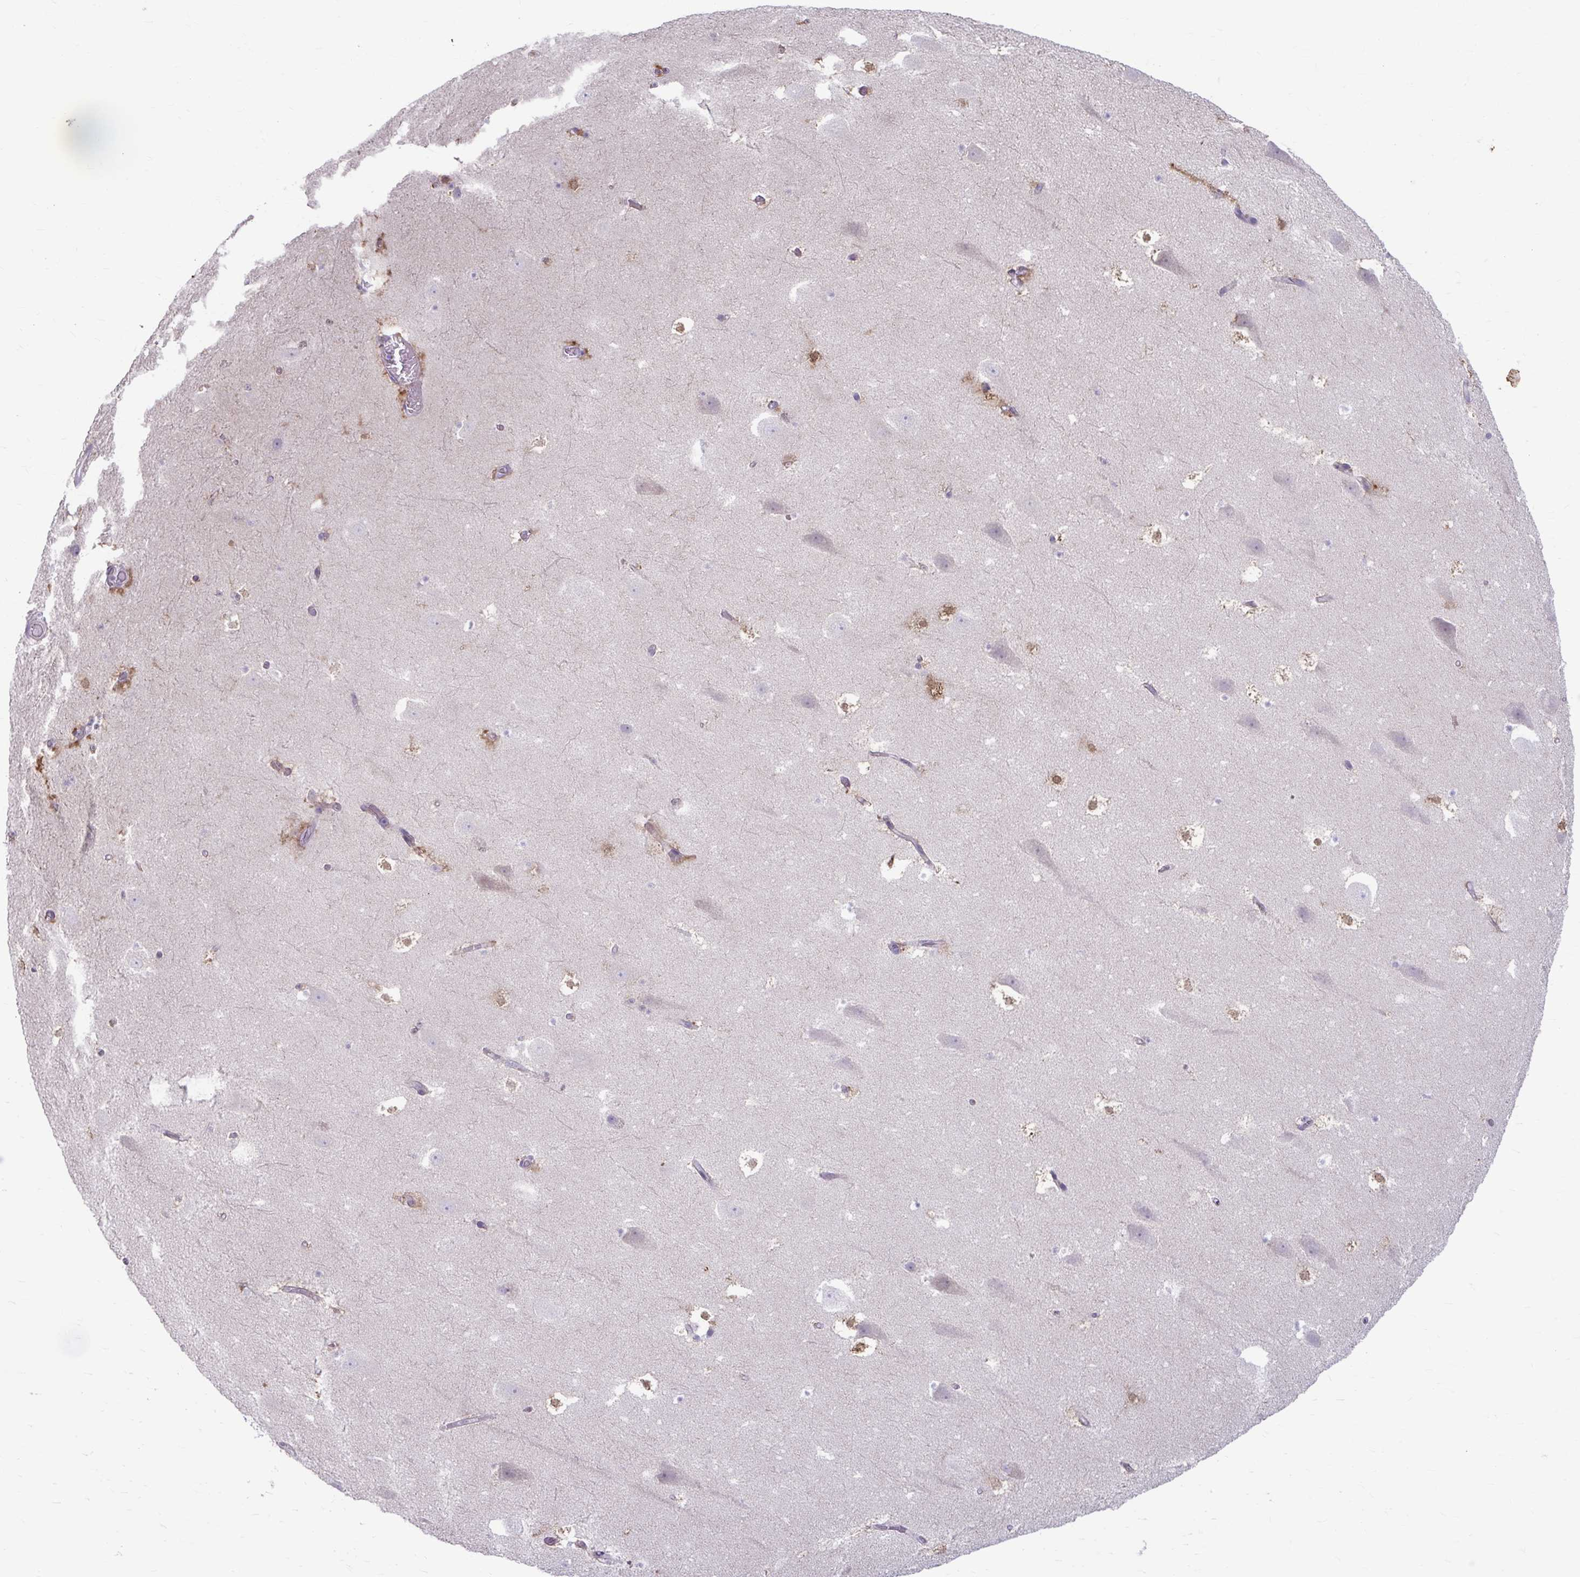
{"staining": {"intensity": "negative", "quantity": "none", "location": "none"}, "tissue": "hippocampus", "cell_type": "Glial cells", "image_type": "normal", "snomed": [{"axis": "morphology", "description": "Normal tissue, NOS"}, {"axis": "topography", "description": "Hippocampus"}], "caption": "This is a photomicrograph of immunohistochemistry staining of benign hippocampus, which shows no staining in glial cells.", "gene": "MSMO1", "patient": {"sex": "female", "age": 42}}